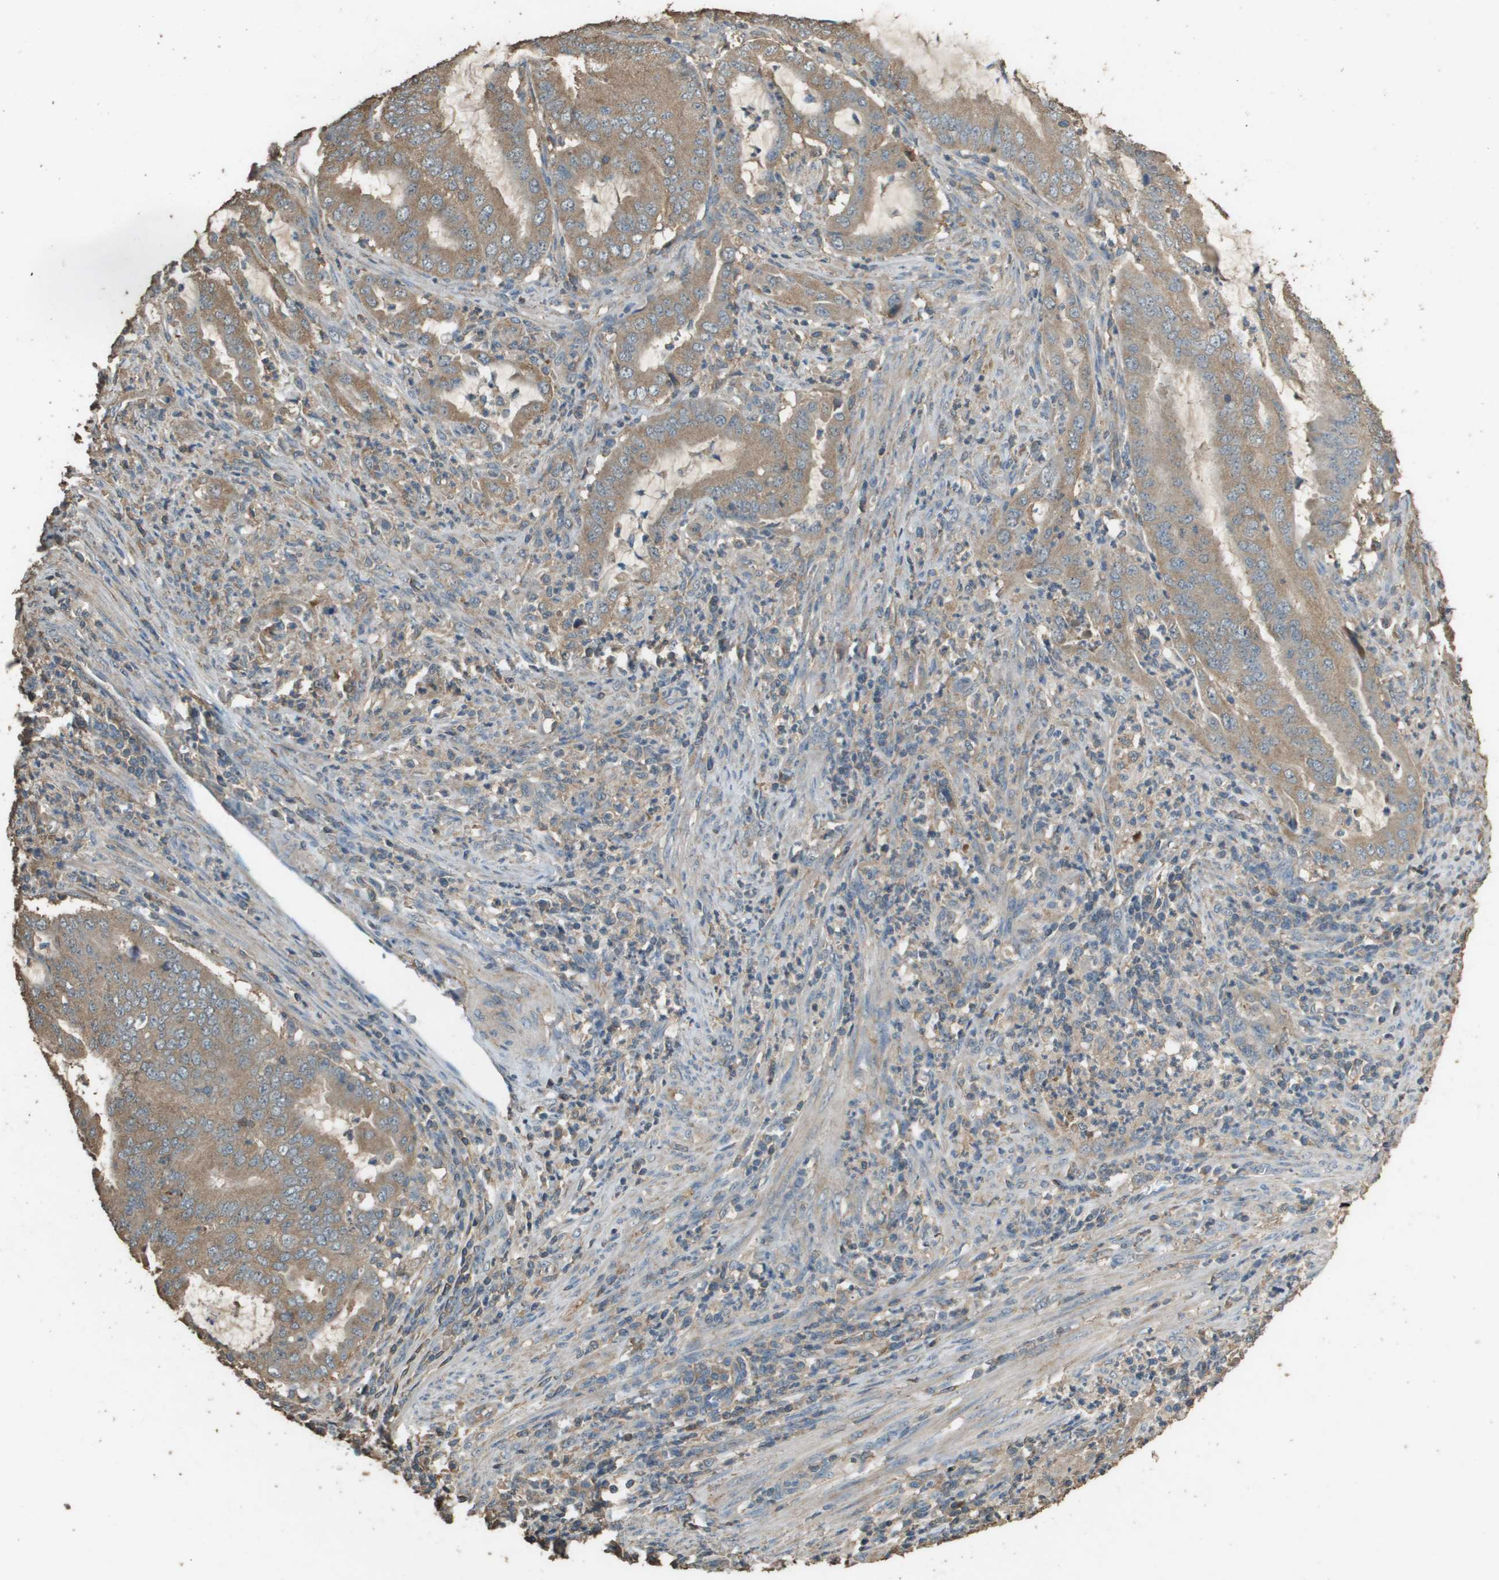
{"staining": {"intensity": "moderate", "quantity": ">75%", "location": "cytoplasmic/membranous"}, "tissue": "endometrial cancer", "cell_type": "Tumor cells", "image_type": "cancer", "snomed": [{"axis": "morphology", "description": "Adenocarcinoma, NOS"}, {"axis": "topography", "description": "Endometrium"}], "caption": "Human endometrial adenocarcinoma stained for a protein (brown) exhibits moderate cytoplasmic/membranous positive positivity in approximately >75% of tumor cells.", "gene": "MS4A7", "patient": {"sex": "female", "age": 70}}